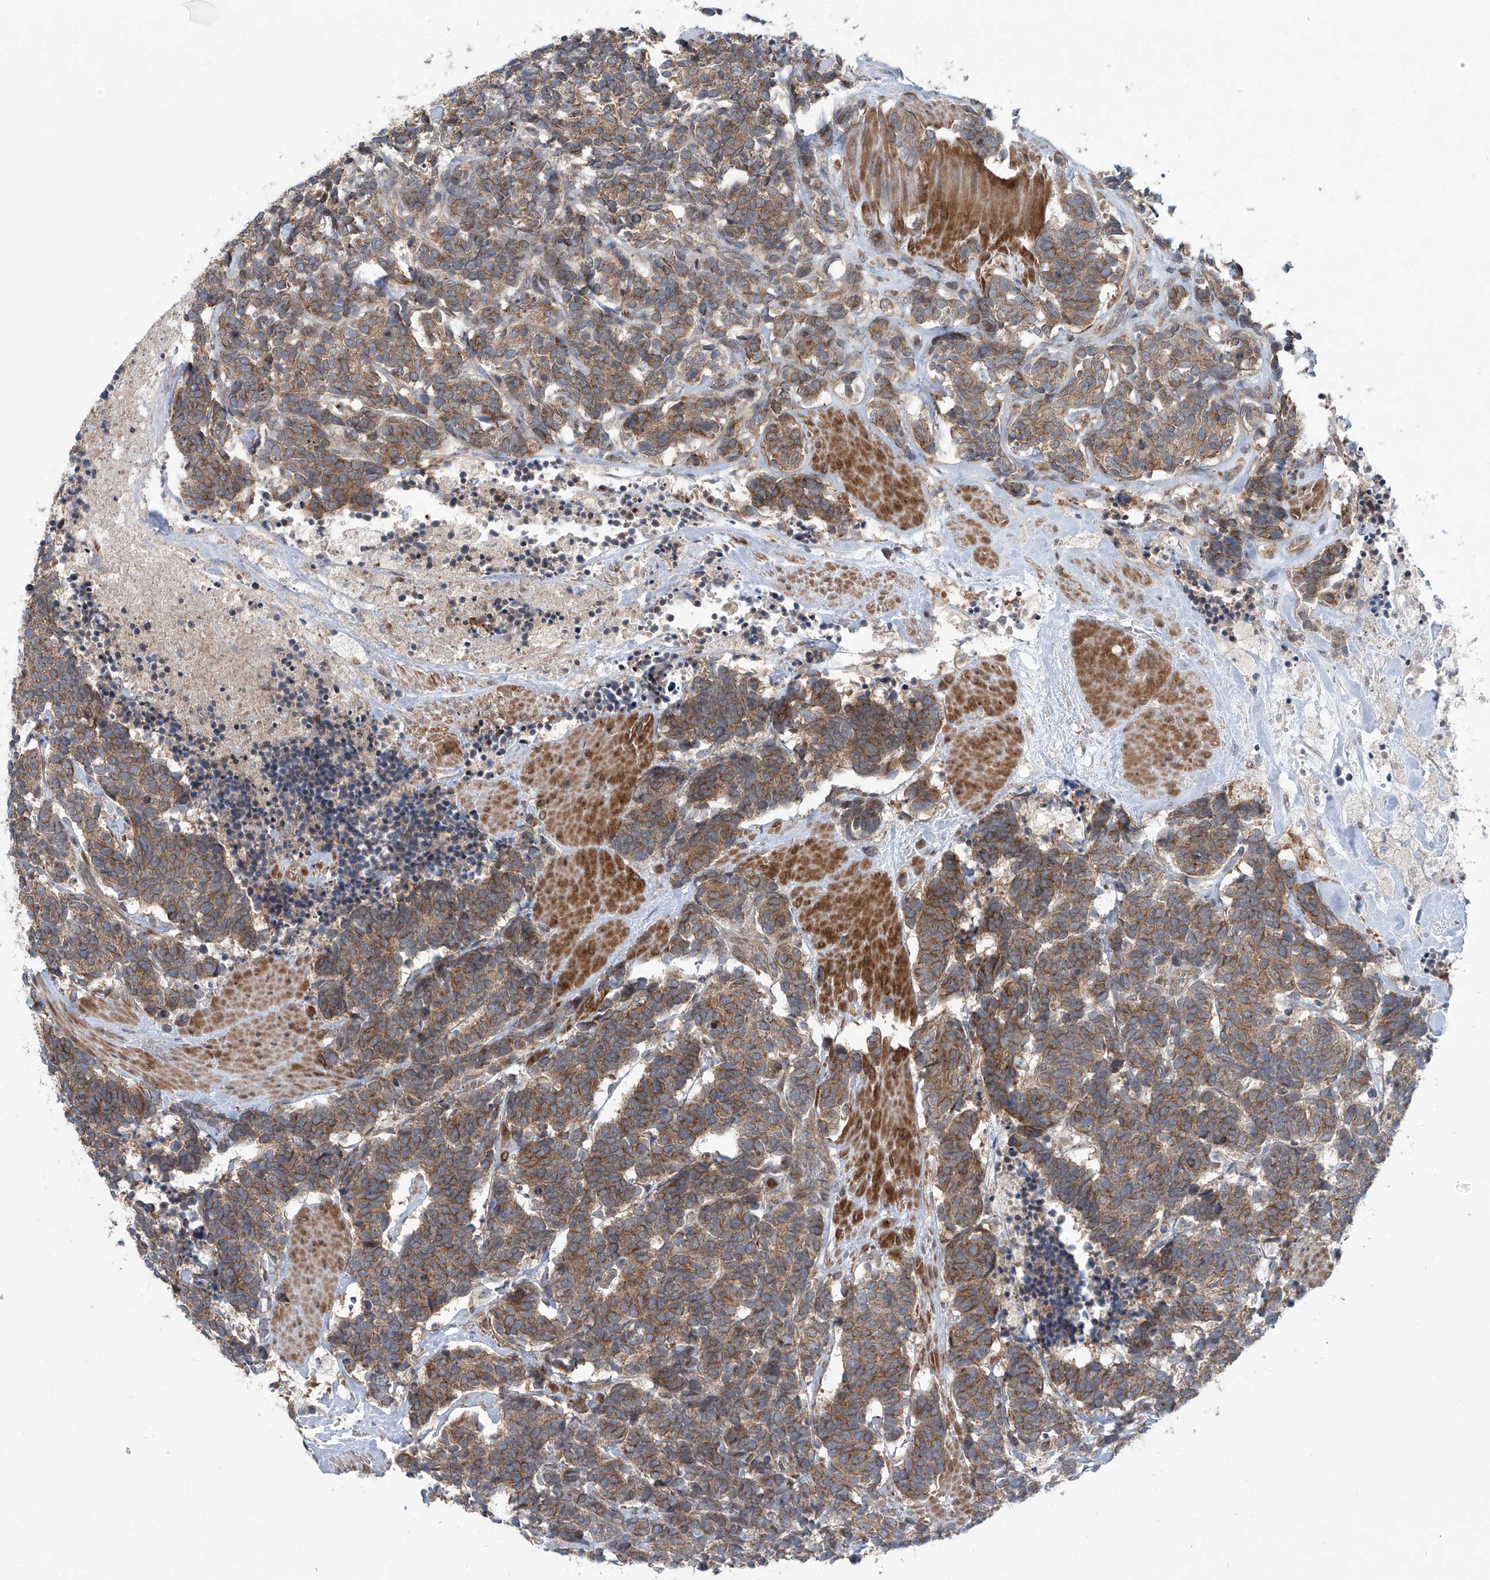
{"staining": {"intensity": "moderate", "quantity": ">75%", "location": "cytoplasmic/membranous"}, "tissue": "carcinoid", "cell_type": "Tumor cells", "image_type": "cancer", "snomed": [{"axis": "morphology", "description": "Carcinoma, NOS"}, {"axis": "morphology", "description": "Carcinoid, malignant, NOS"}, {"axis": "topography", "description": "Urinary bladder"}], "caption": "Carcinoid (malignant) stained for a protein exhibits moderate cytoplasmic/membranous positivity in tumor cells.", "gene": "KLC4", "patient": {"sex": "male", "age": 57}}